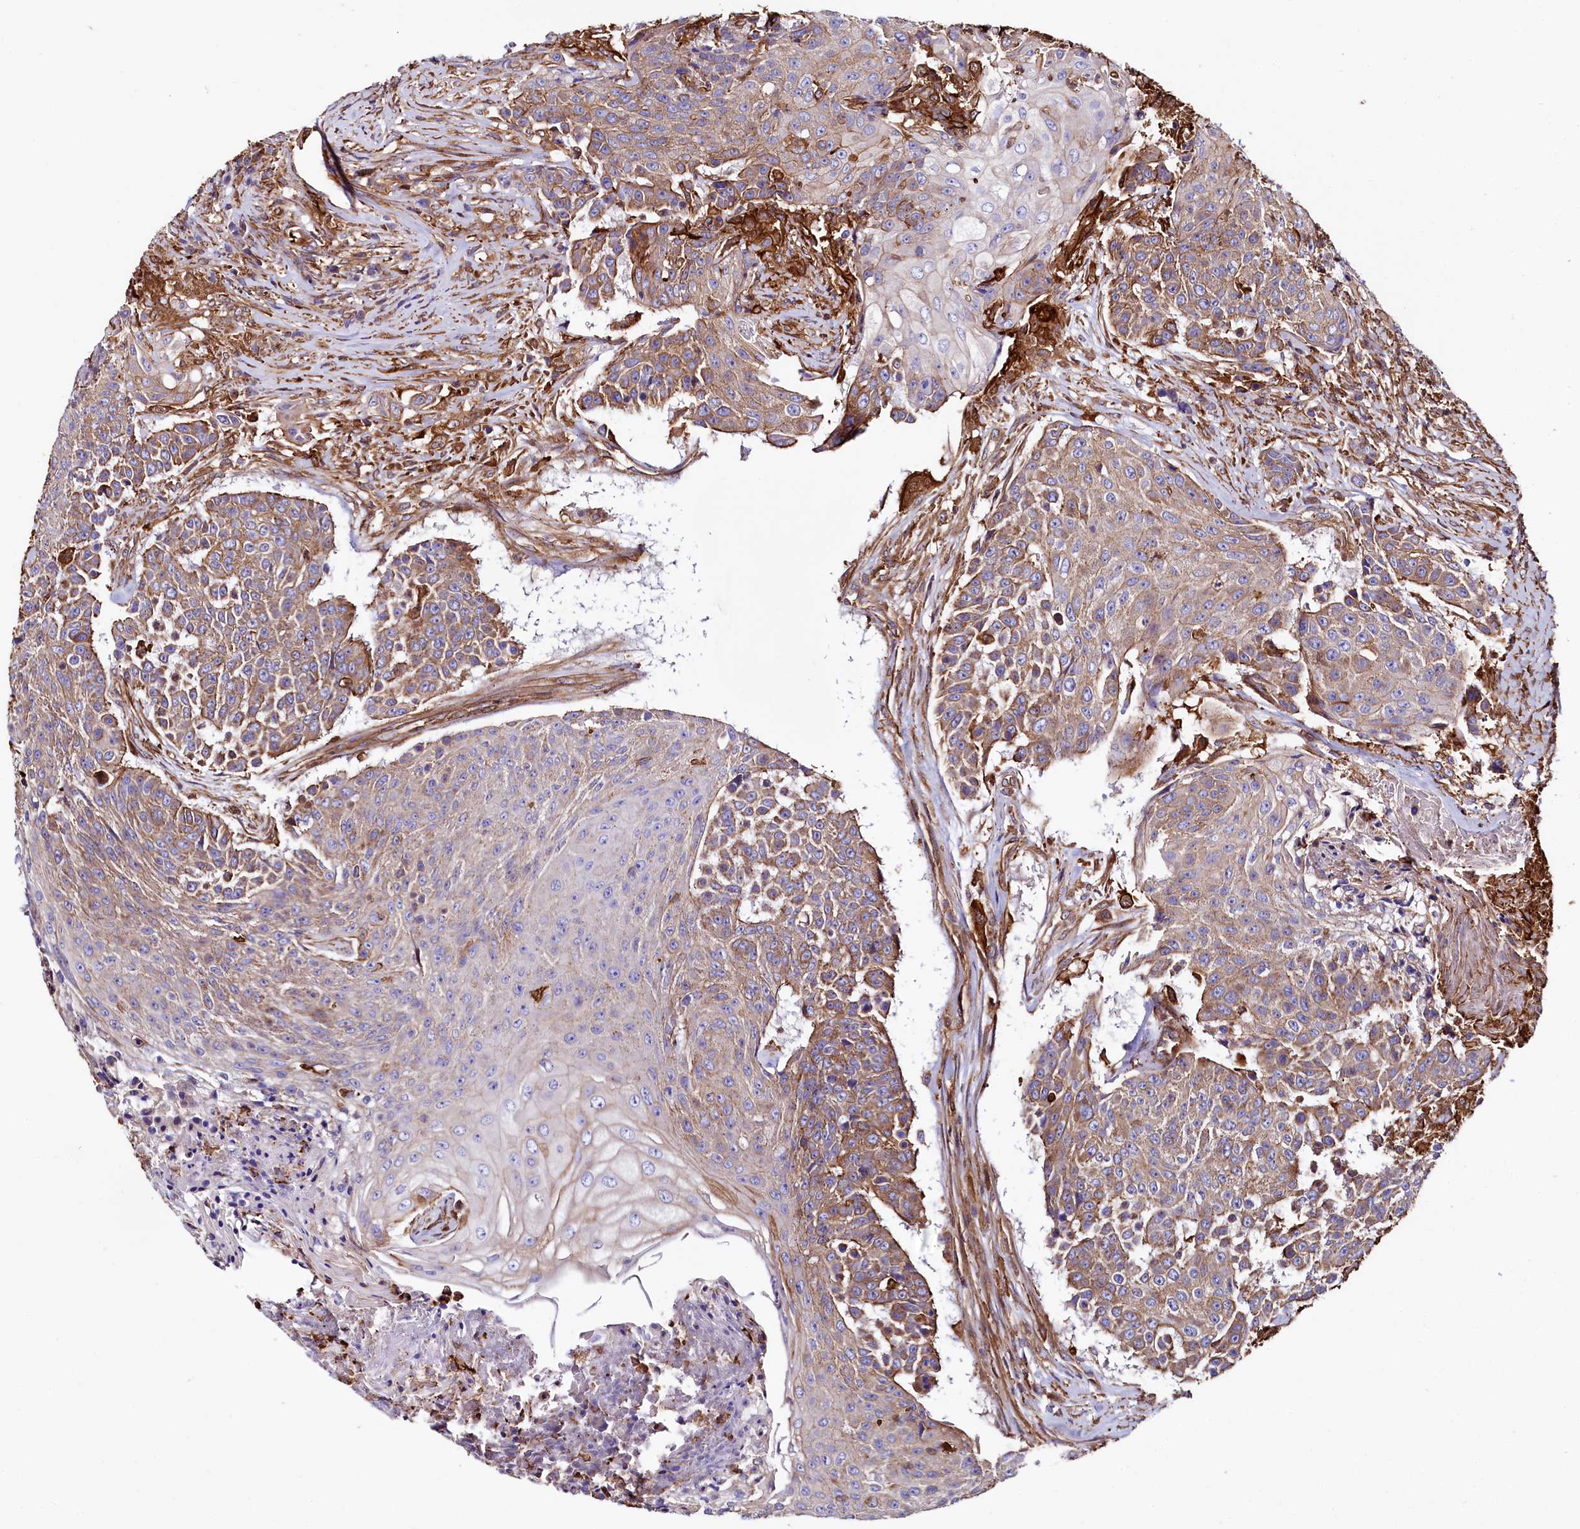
{"staining": {"intensity": "moderate", "quantity": ">75%", "location": "cytoplasmic/membranous"}, "tissue": "urothelial cancer", "cell_type": "Tumor cells", "image_type": "cancer", "snomed": [{"axis": "morphology", "description": "Urothelial carcinoma, High grade"}, {"axis": "topography", "description": "Urinary bladder"}], "caption": "A medium amount of moderate cytoplasmic/membranous staining is seen in approximately >75% of tumor cells in urothelial carcinoma (high-grade) tissue. (Stains: DAB in brown, nuclei in blue, Microscopy: brightfield microscopy at high magnification).", "gene": "STAMBPL1", "patient": {"sex": "female", "age": 63}}